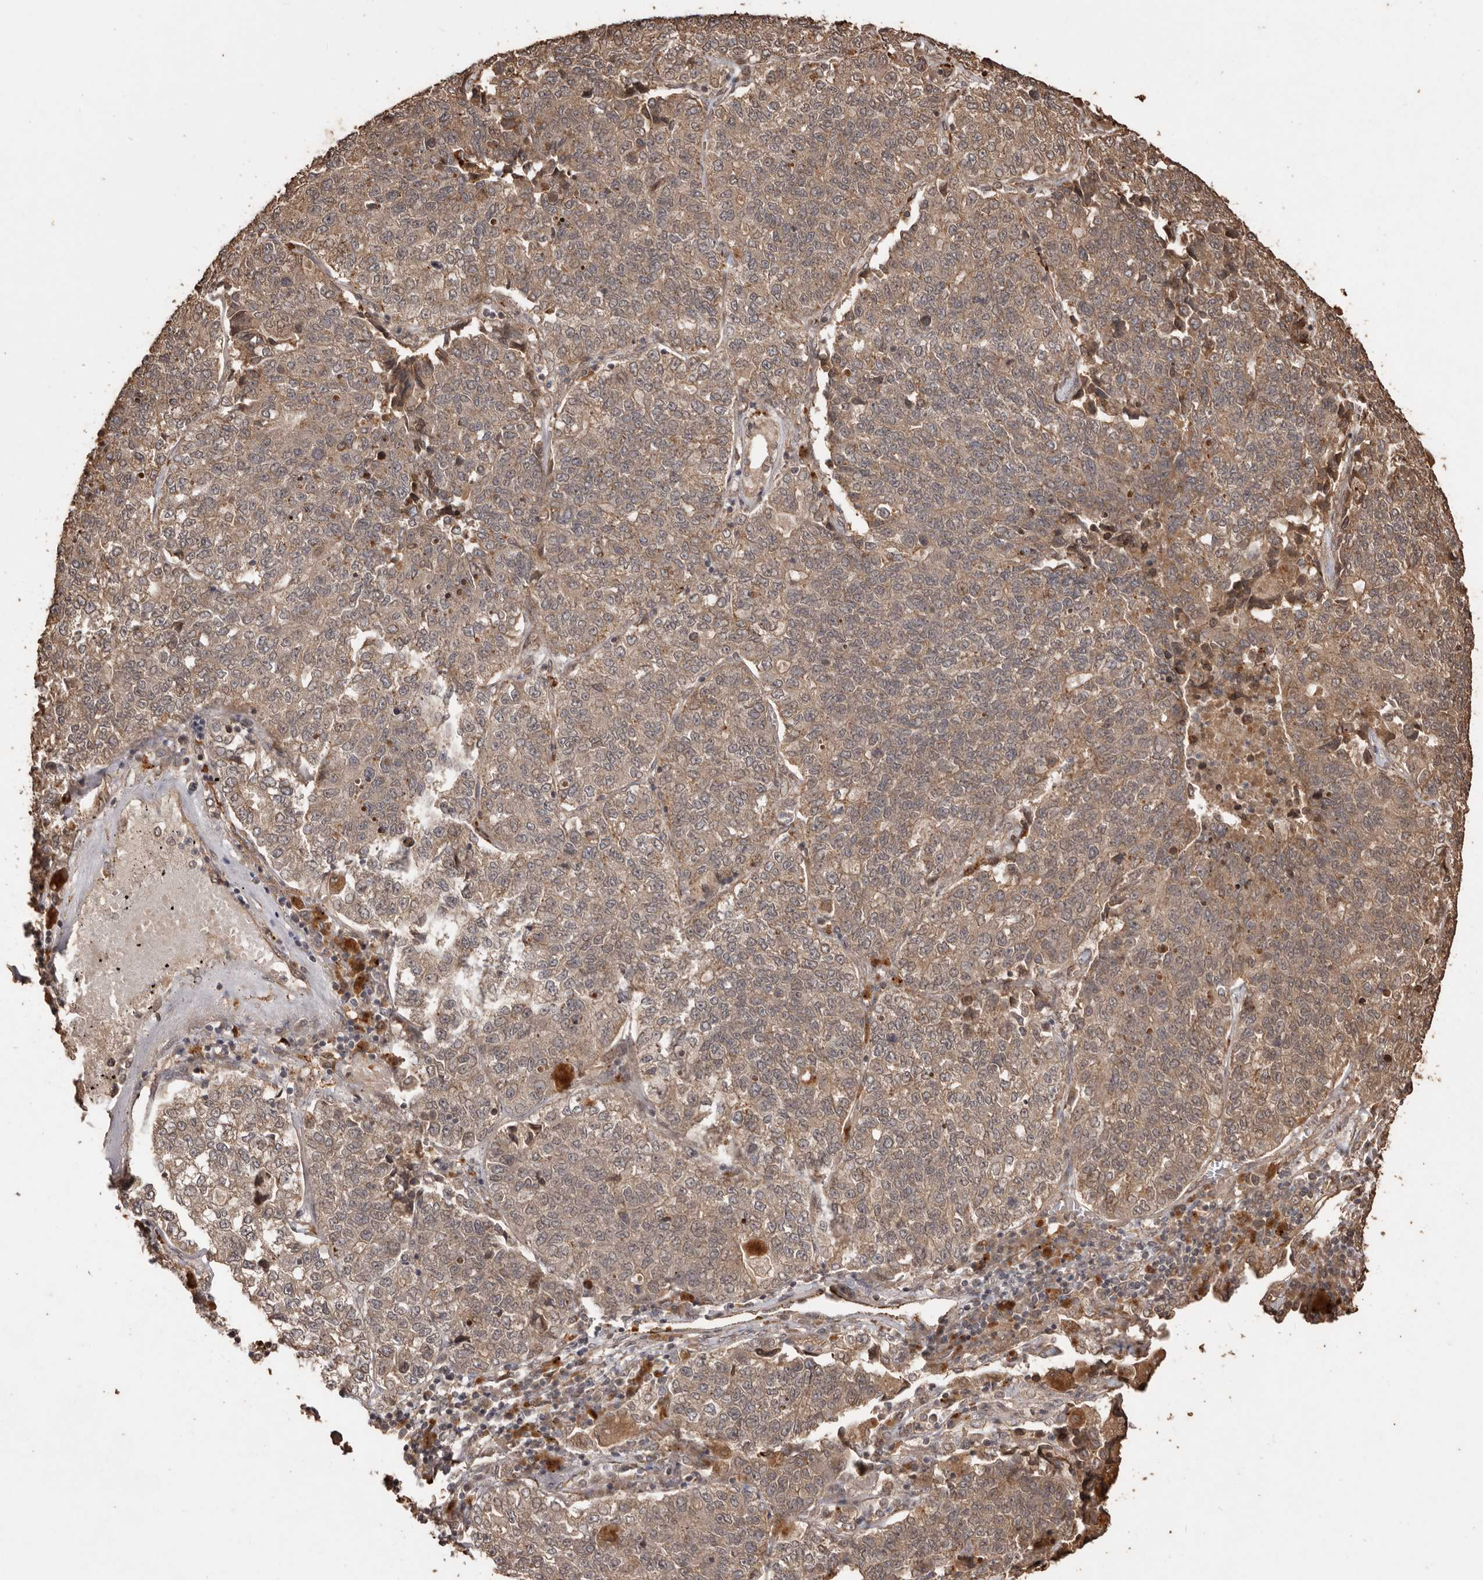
{"staining": {"intensity": "moderate", "quantity": ">75%", "location": "cytoplasmic/membranous"}, "tissue": "lung cancer", "cell_type": "Tumor cells", "image_type": "cancer", "snomed": [{"axis": "morphology", "description": "Adenocarcinoma, NOS"}, {"axis": "topography", "description": "Lung"}], "caption": "Immunohistochemistry (IHC) histopathology image of human lung cancer stained for a protein (brown), which demonstrates medium levels of moderate cytoplasmic/membranous expression in approximately >75% of tumor cells.", "gene": "NUP43", "patient": {"sex": "male", "age": 49}}